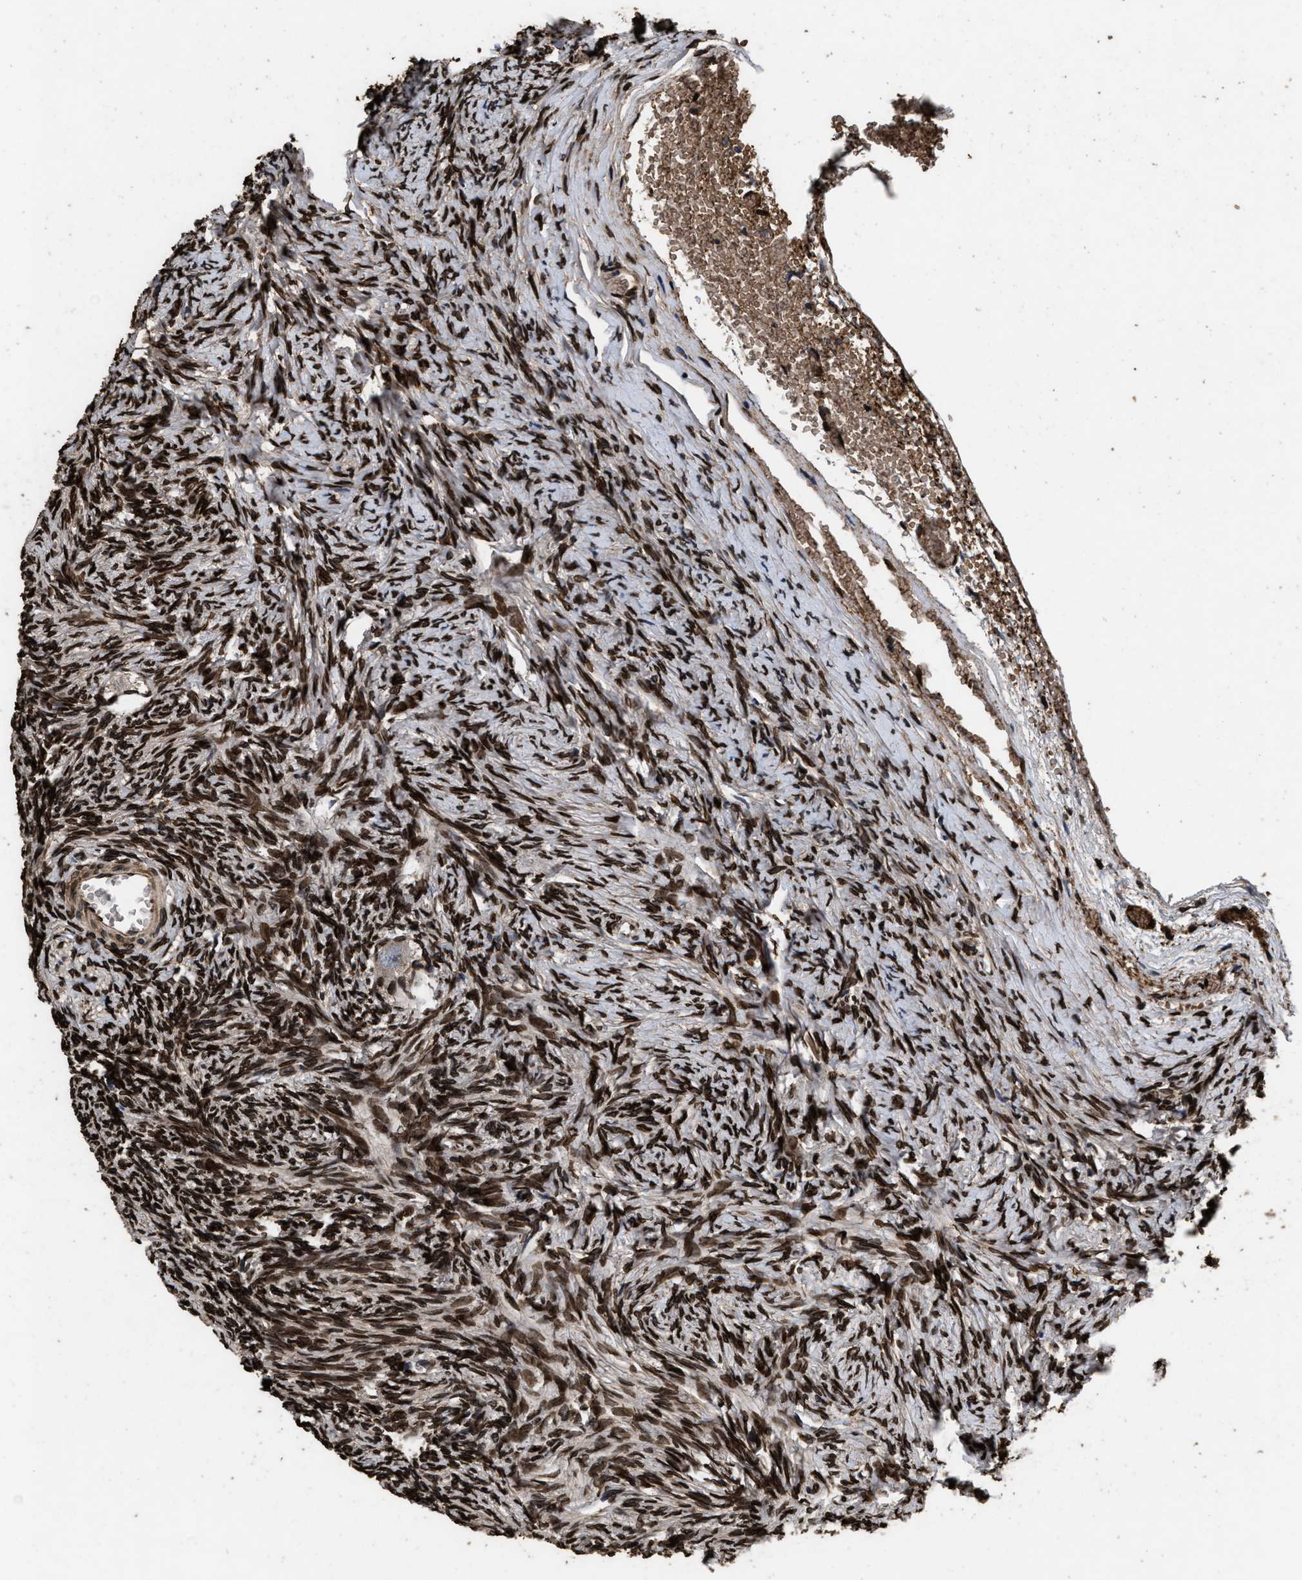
{"staining": {"intensity": "strong", "quantity": ">75%", "location": "cytoplasmic/membranous,nuclear"}, "tissue": "ovary", "cell_type": "Ovarian stroma cells", "image_type": "normal", "snomed": [{"axis": "morphology", "description": "Normal tissue, NOS"}, {"axis": "topography", "description": "Ovary"}], "caption": "IHC image of normal ovary: ovary stained using IHC exhibits high levels of strong protein expression localized specifically in the cytoplasmic/membranous,nuclear of ovarian stroma cells, appearing as a cytoplasmic/membranous,nuclear brown color.", "gene": "ACCS", "patient": {"sex": "female", "age": 27}}